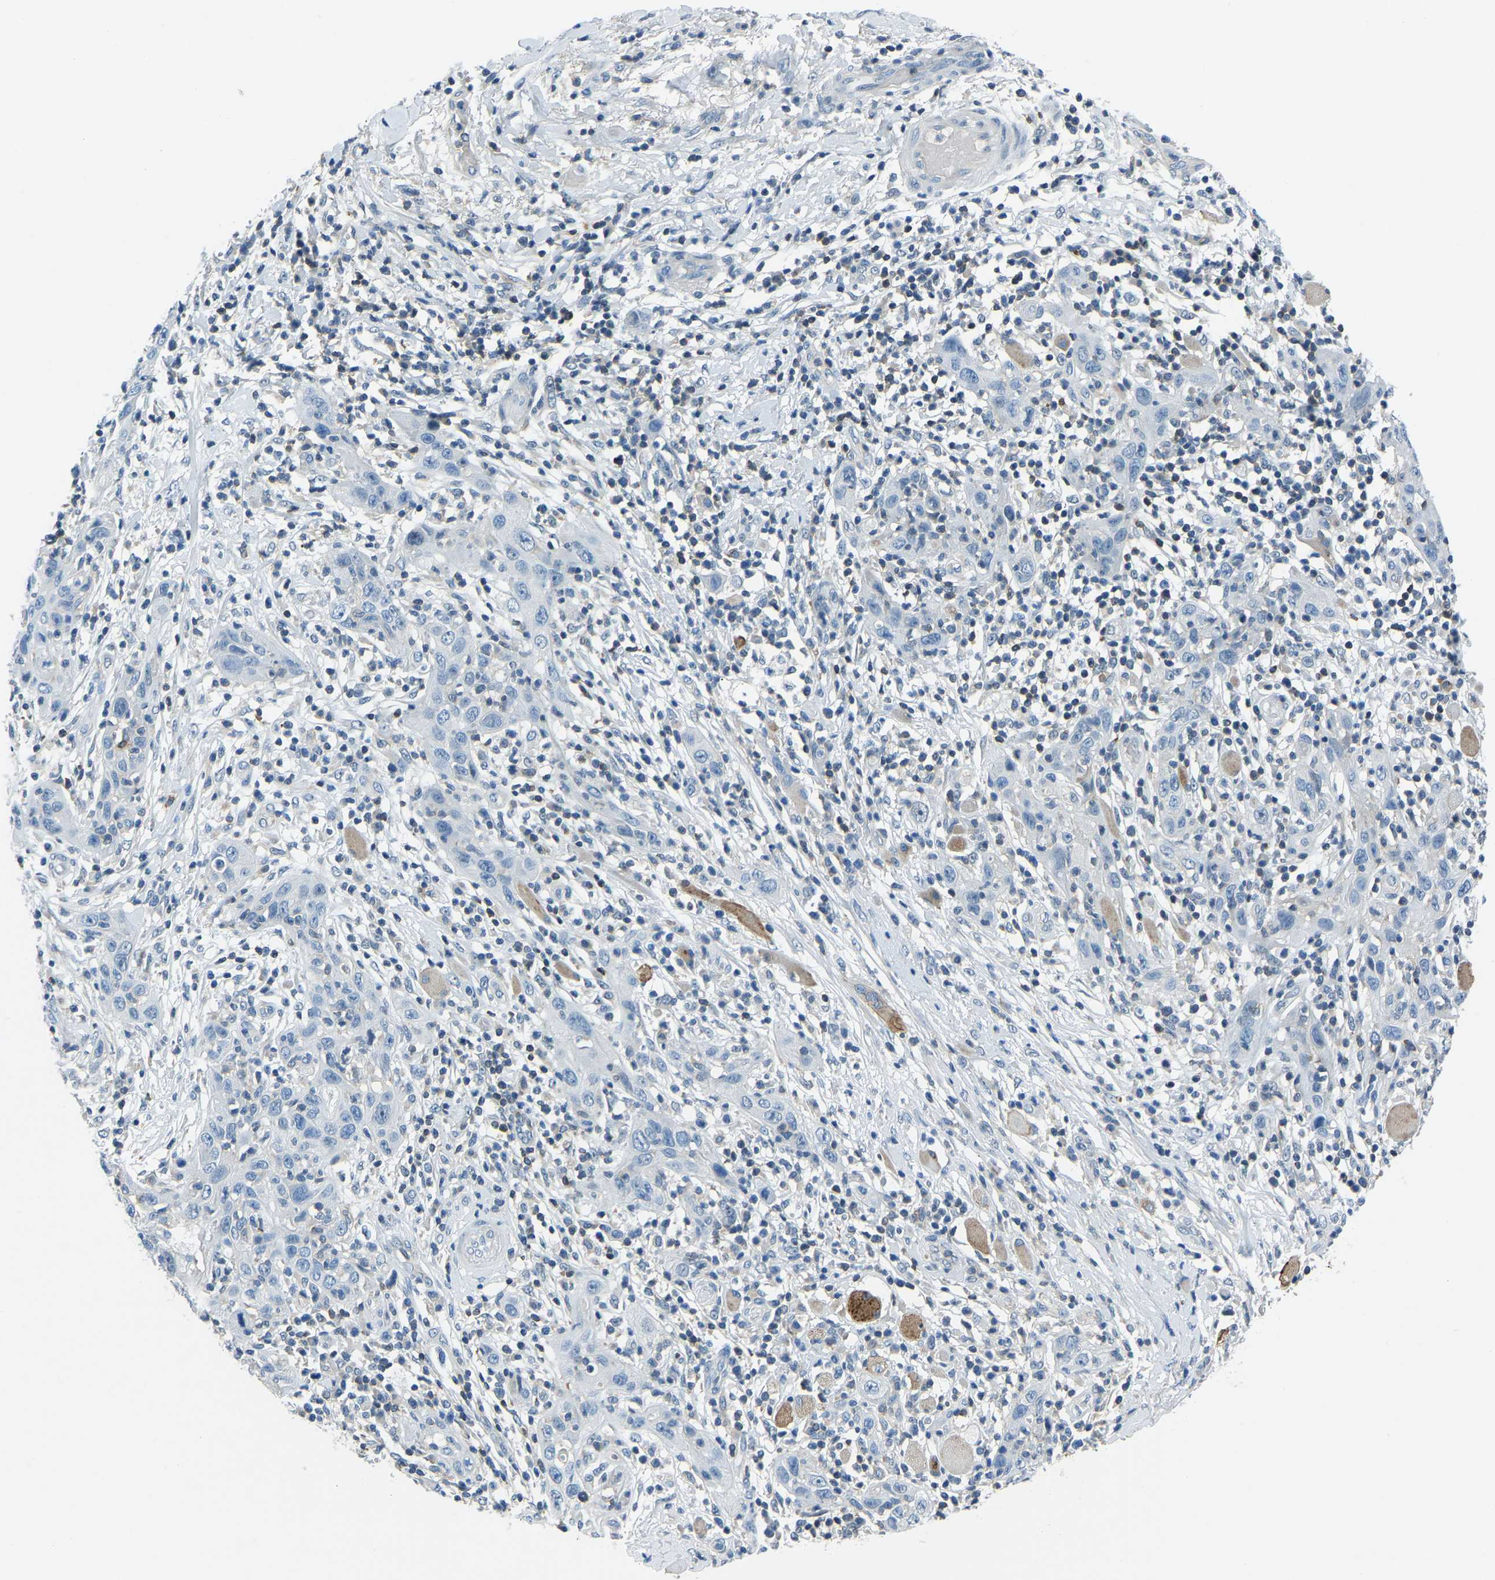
{"staining": {"intensity": "negative", "quantity": "none", "location": "none"}, "tissue": "skin cancer", "cell_type": "Tumor cells", "image_type": "cancer", "snomed": [{"axis": "morphology", "description": "Squamous cell carcinoma, NOS"}, {"axis": "topography", "description": "Skin"}], "caption": "Tumor cells are negative for brown protein staining in skin cancer.", "gene": "XIRP1", "patient": {"sex": "female", "age": 88}}